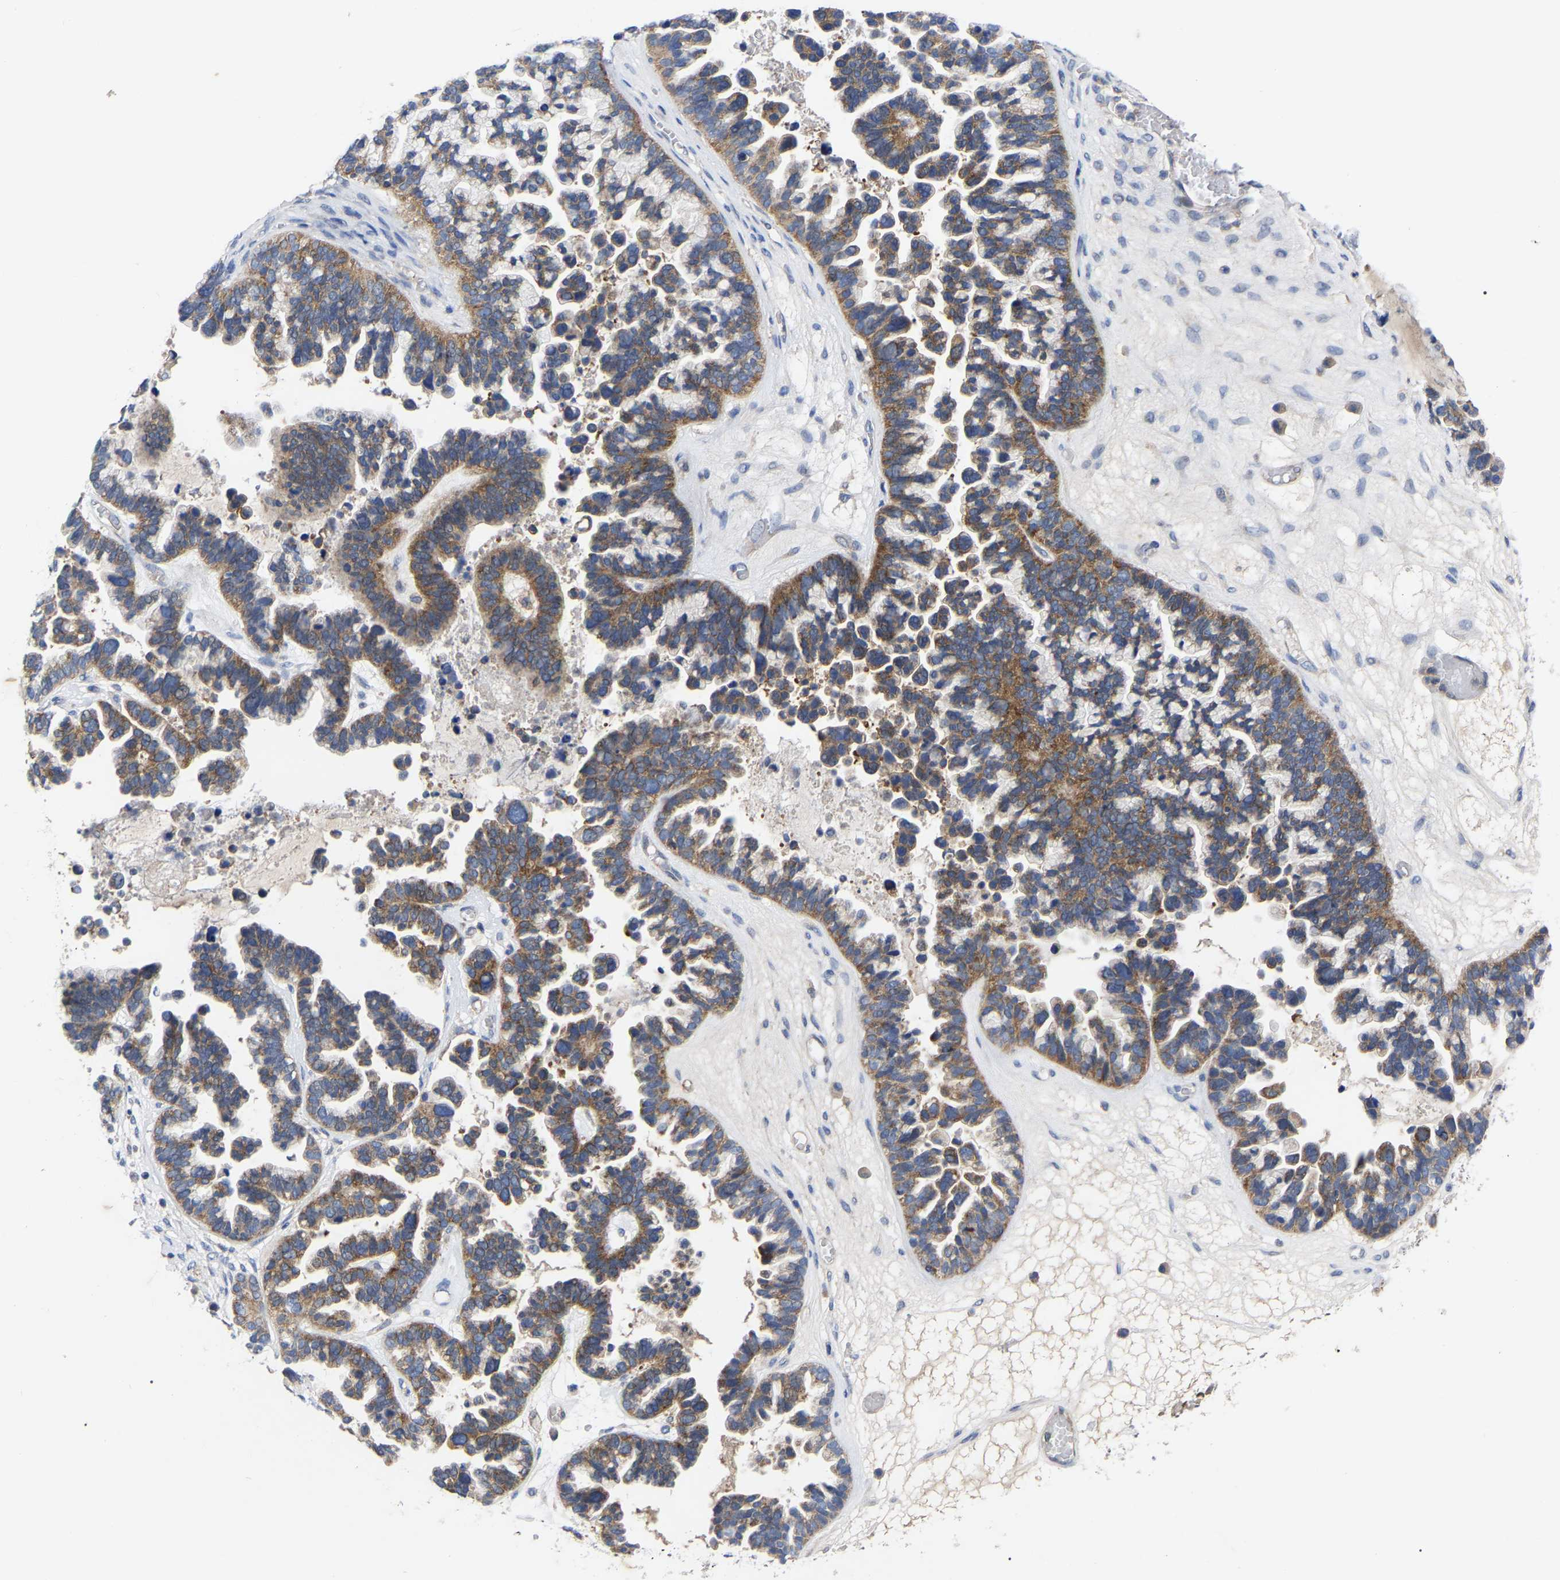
{"staining": {"intensity": "moderate", "quantity": ">75%", "location": "cytoplasmic/membranous"}, "tissue": "ovarian cancer", "cell_type": "Tumor cells", "image_type": "cancer", "snomed": [{"axis": "morphology", "description": "Cystadenocarcinoma, serous, NOS"}, {"axis": "topography", "description": "Ovary"}], "caption": "Moderate cytoplasmic/membranous staining for a protein is present in approximately >75% of tumor cells of ovarian cancer (serous cystadenocarcinoma) using IHC.", "gene": "TCP1", "patient": {"sex": "female", "age": 56}}